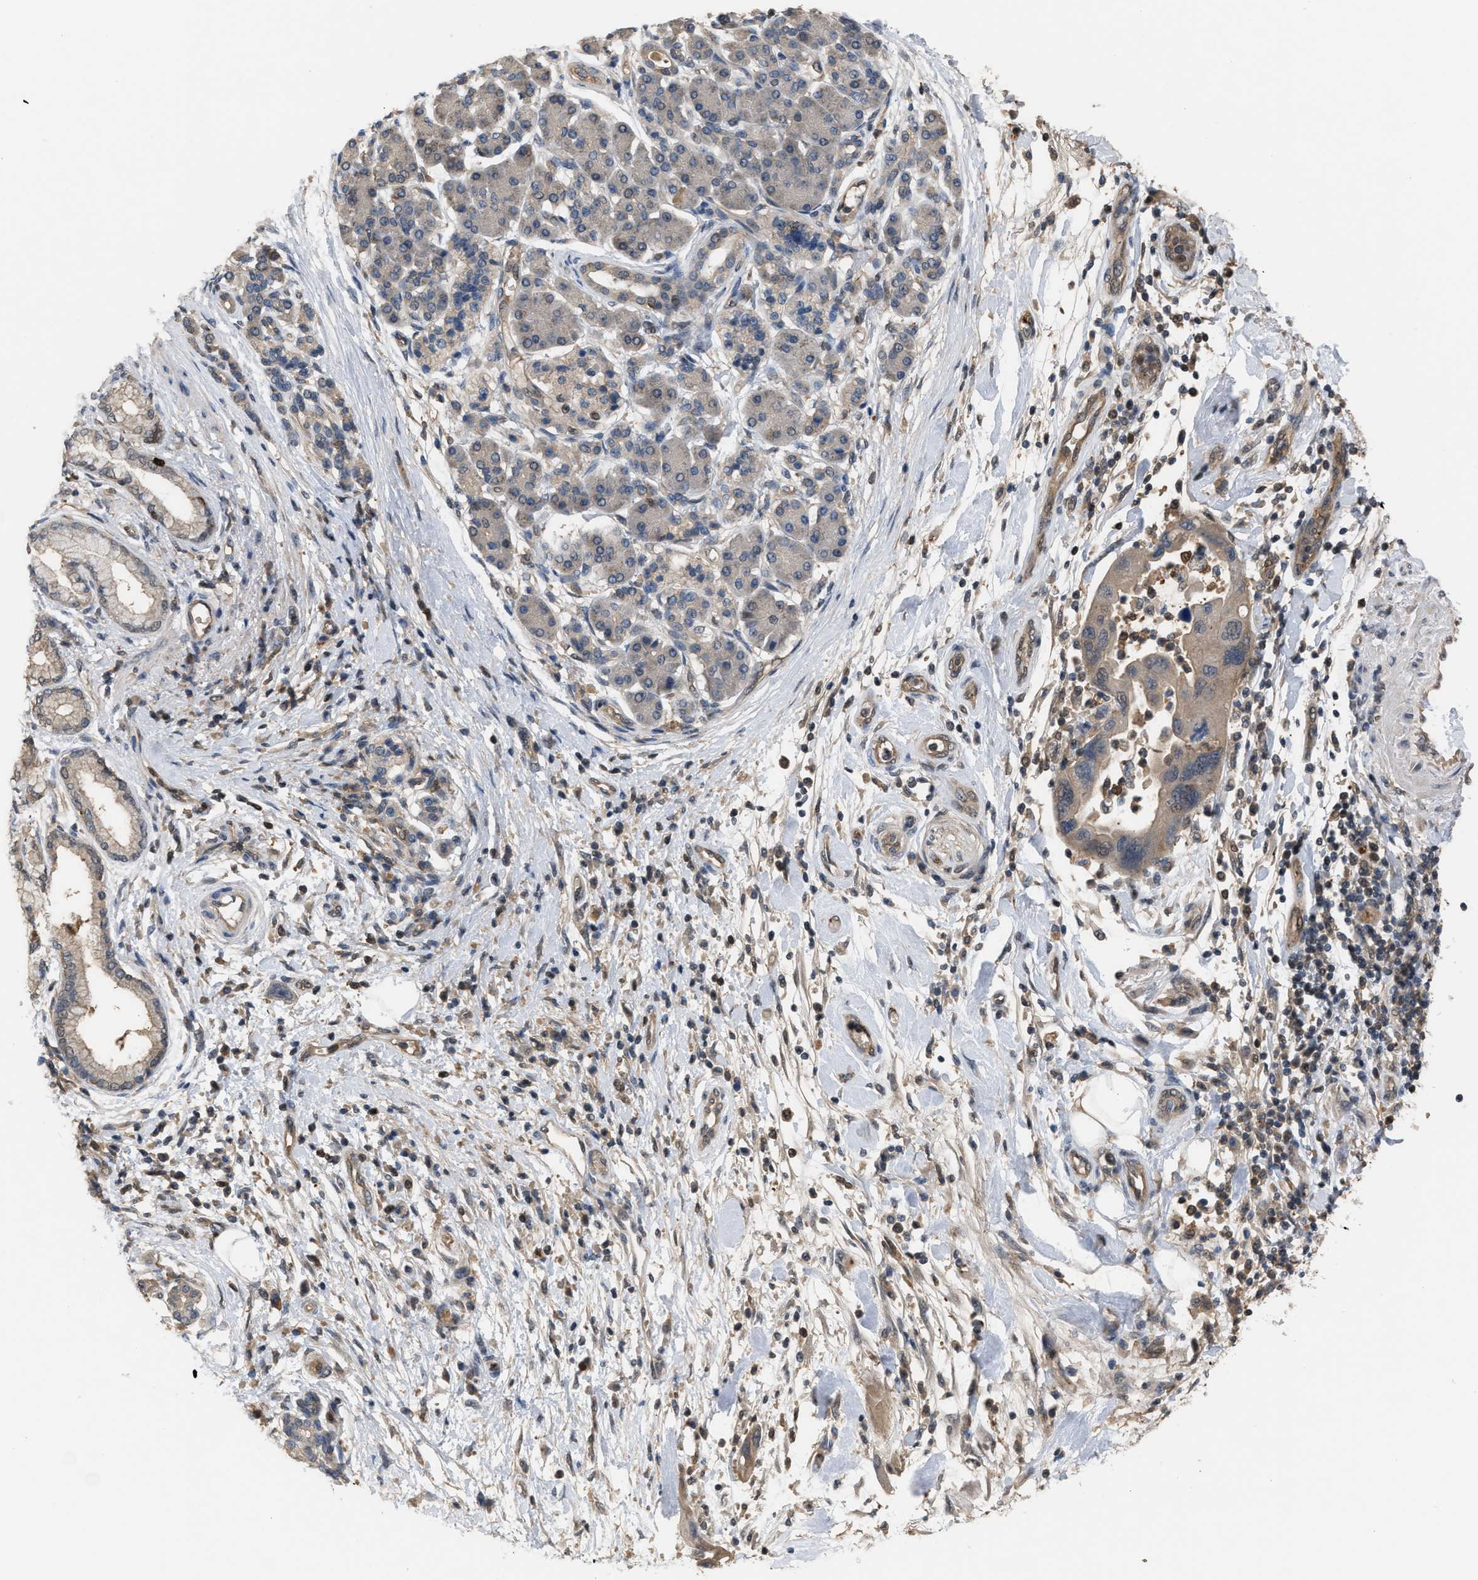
{"staining": {"intensity": "weak", "quantity": ">75%", "location": "cytoplasmic/membranous"}, "tissue": "pancreatic cancer", "cell_type": "Tumor cells", "image_type": "cancer", "snomed": [{"axis": "morphology", "description": "Normal tissue, NOS"}, {"axis": "morphology", "description": "Adenocarcinoma, NOS"}, {"axis": "topography", "description": "Pancreas"}], "caption": "An immunohistochemistry (IHC) micrograph of tumor tissue is shown. Protein staining in brown shows weak cytoplasmic/membranous positivity in pancreatic cancer within tumor cells.", "gene": "MTPN", "patient": {"sex": "female", "age": 71}}